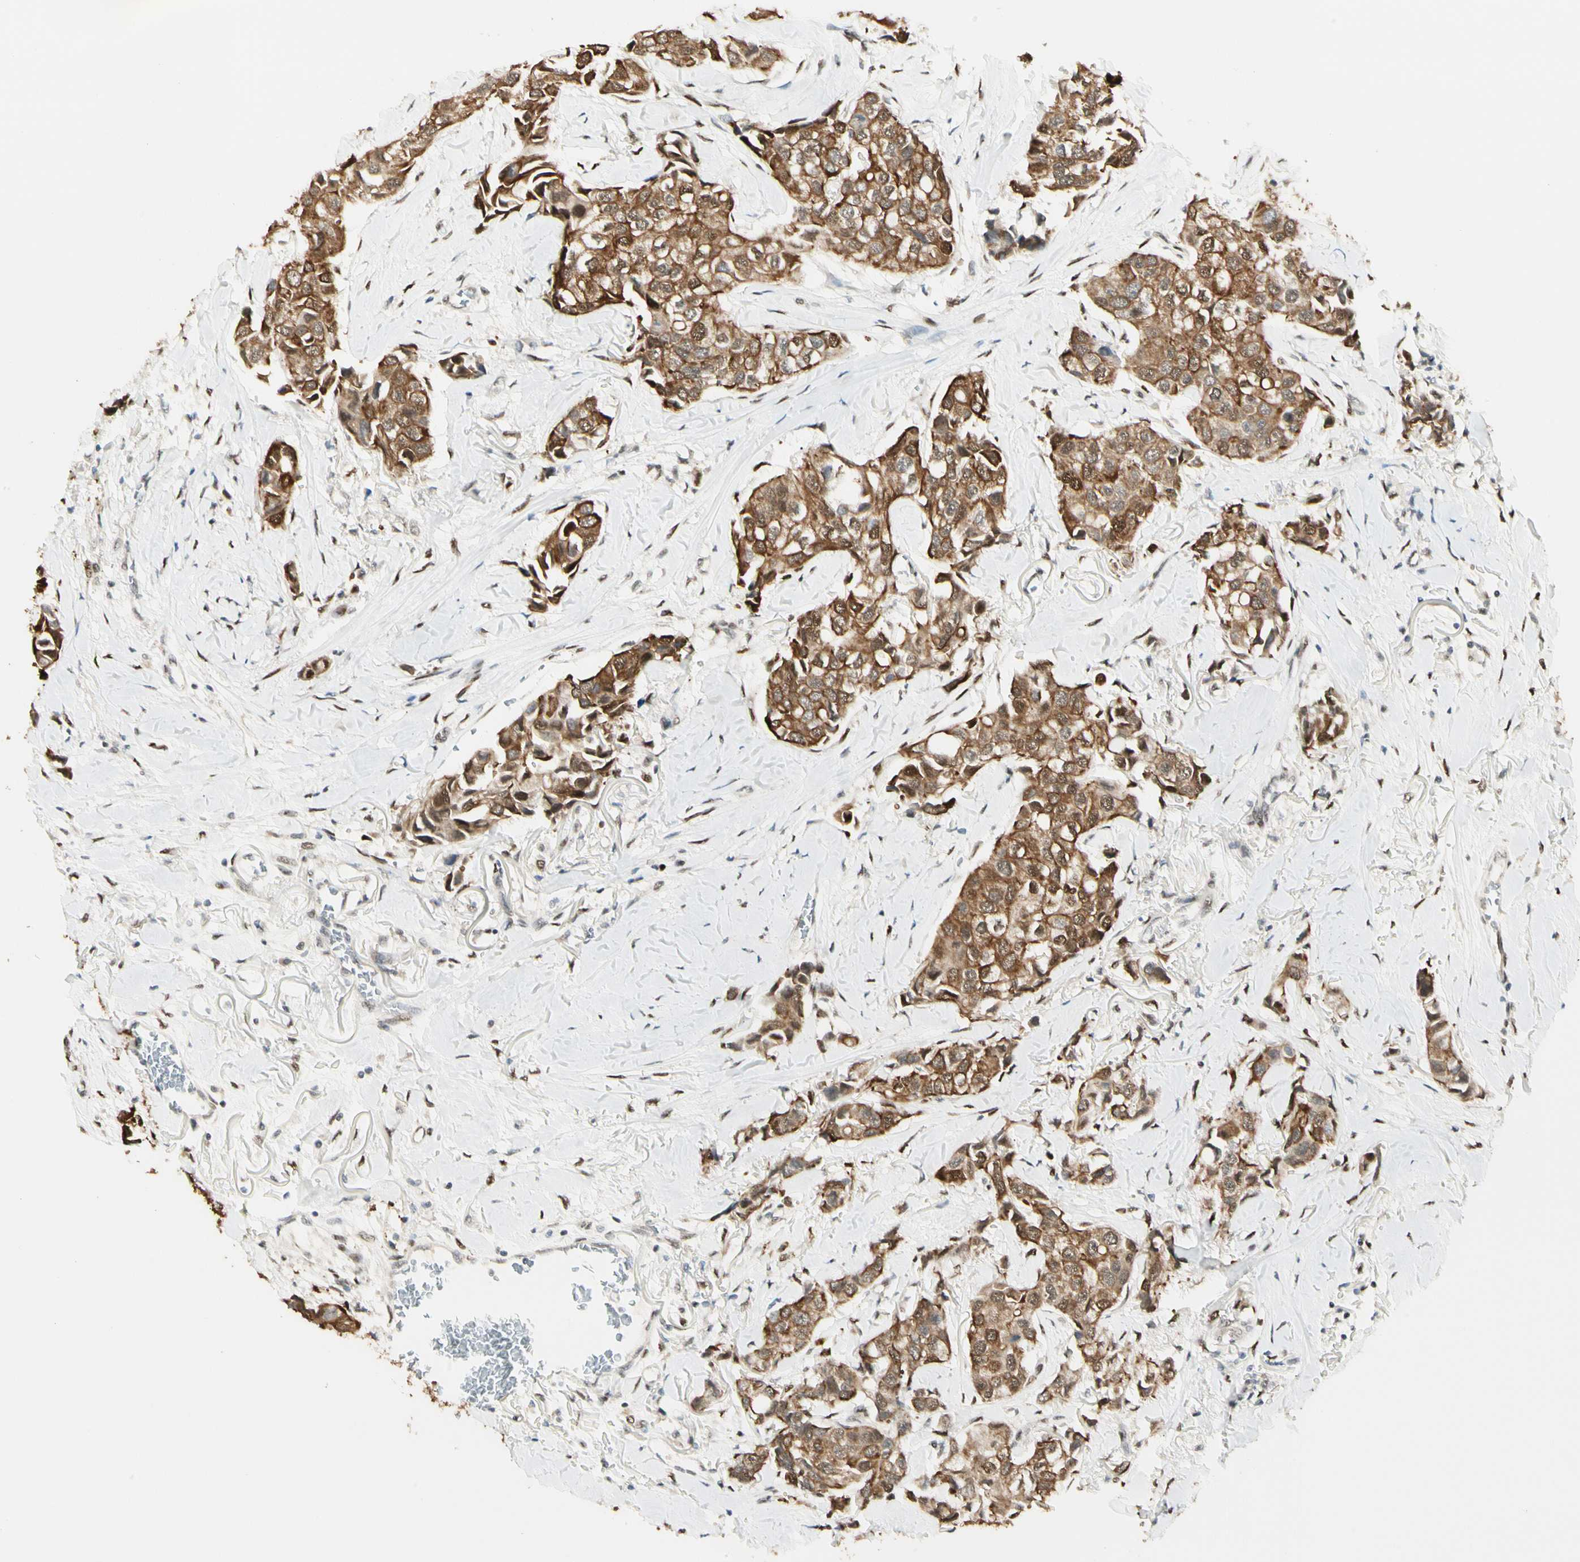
{"staining": {"intensity": "strong", "quantity": ">75%", "location": "cytoplasmic/membranous"}, "tissue": "breast cancer", "cell_type": "Tumor cells", "image_type": "cancer", "snomed": [{"axis": "morphology", "description": "Duct carcinoma"}, {"axis": "topography", "description": "Breast"}], "caption": "An IHC image of neoplastic tissue is shown. Protein staining in brown shows strong cytoplasmic/membranous positivity in breast infiltrating ductal carcinoma within tumor cells.", "gene": "ATXN1", "patient": {"sex": "female", "age": 80}}